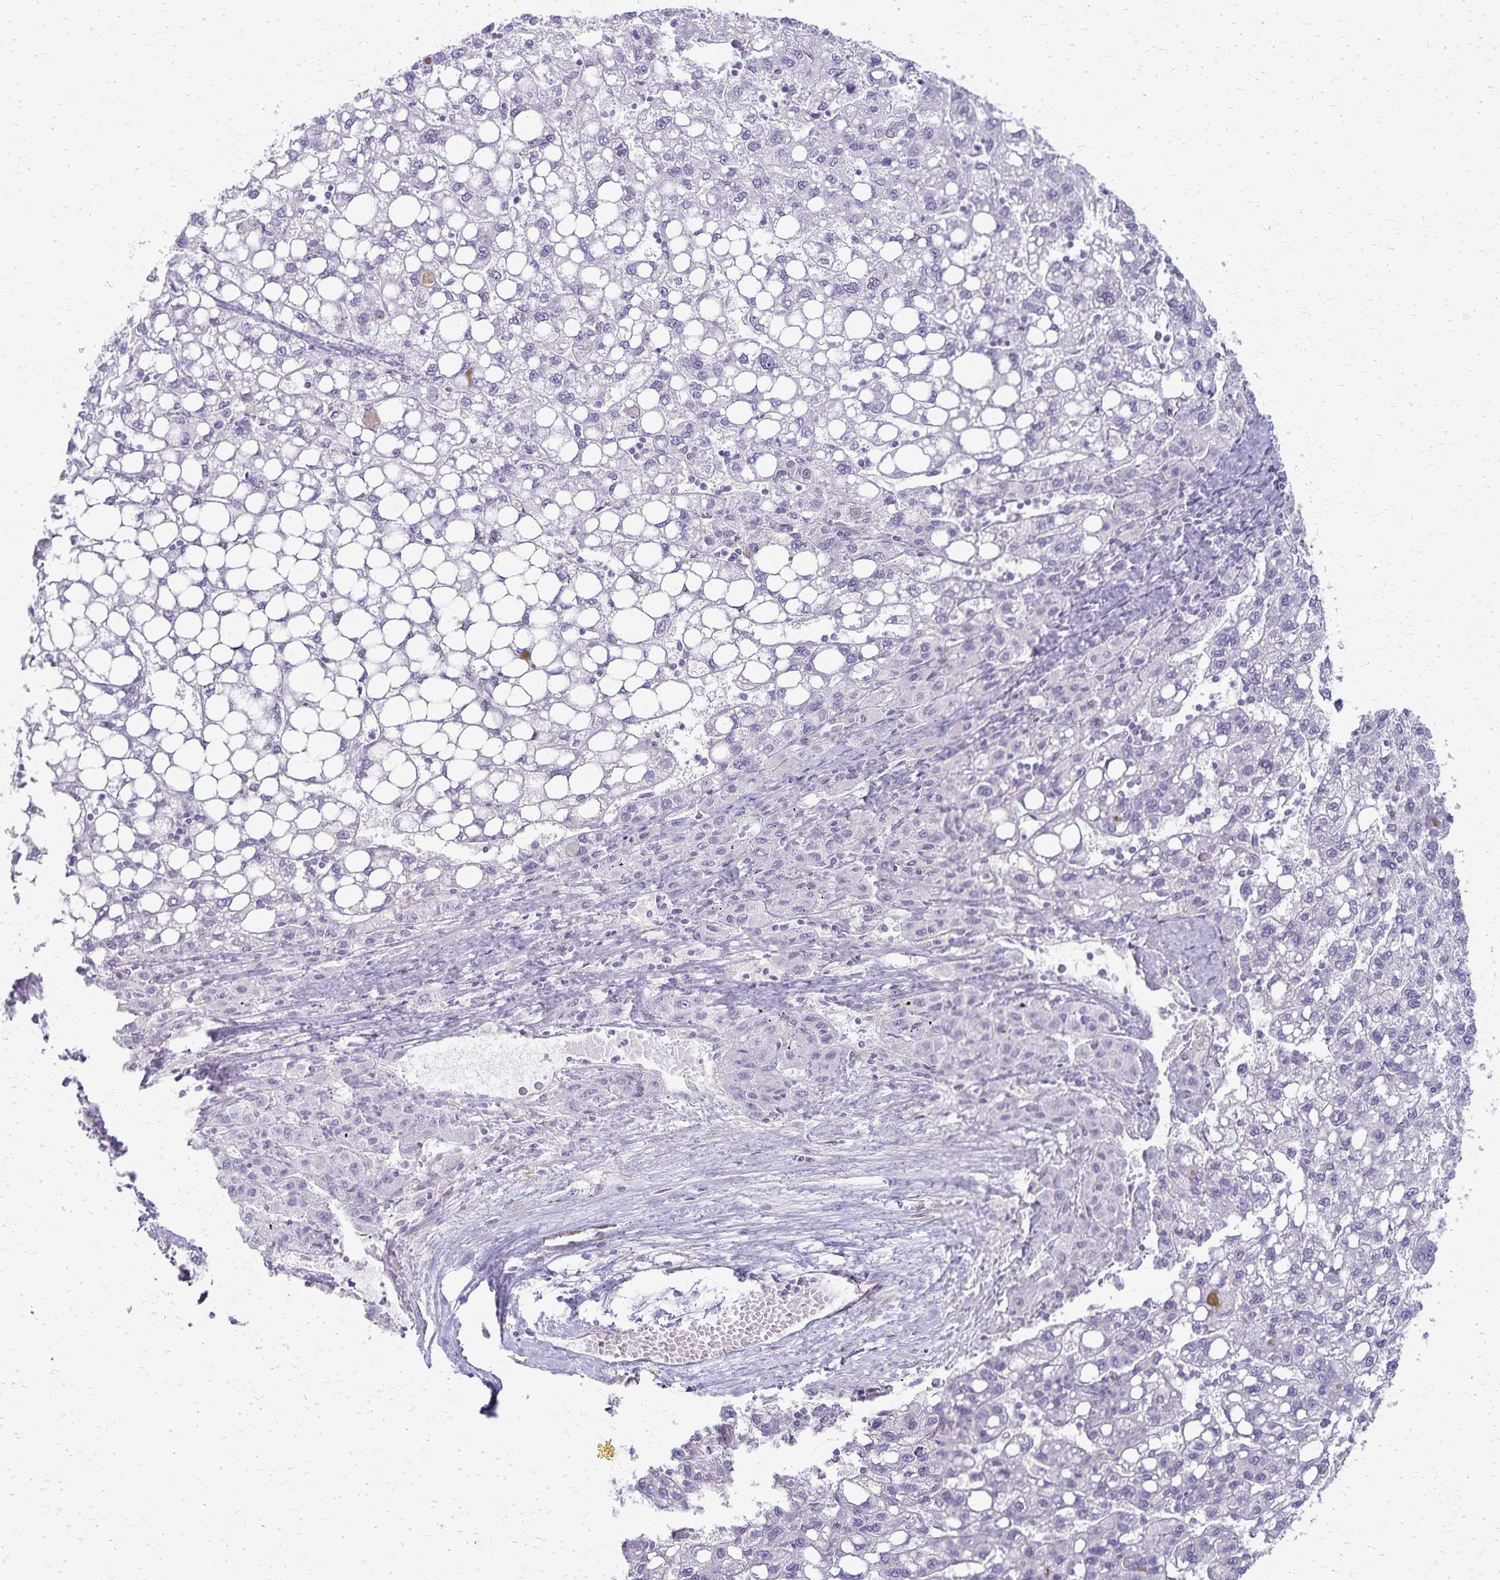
{"staining": {"intensity": "negative", "quantity": "none", "location": "none"}, "tissue": "liver cancer", "cell_type": "Tumor cells", "image_type": "cancer", "snomed": [{"axis": "morphology", "description": "Carcinoma, Hepatocellular, NOS"}, {"axis": "topography", "description": "Liver"}], "caption": "An IHC histopathology image of liver hepatocellular carcinoma is shown. There is no staining in tumor cells of liver hepatocellular carcinoma.", "gene": "KISS1", "patient": {"sex": "female", "age": 82}}